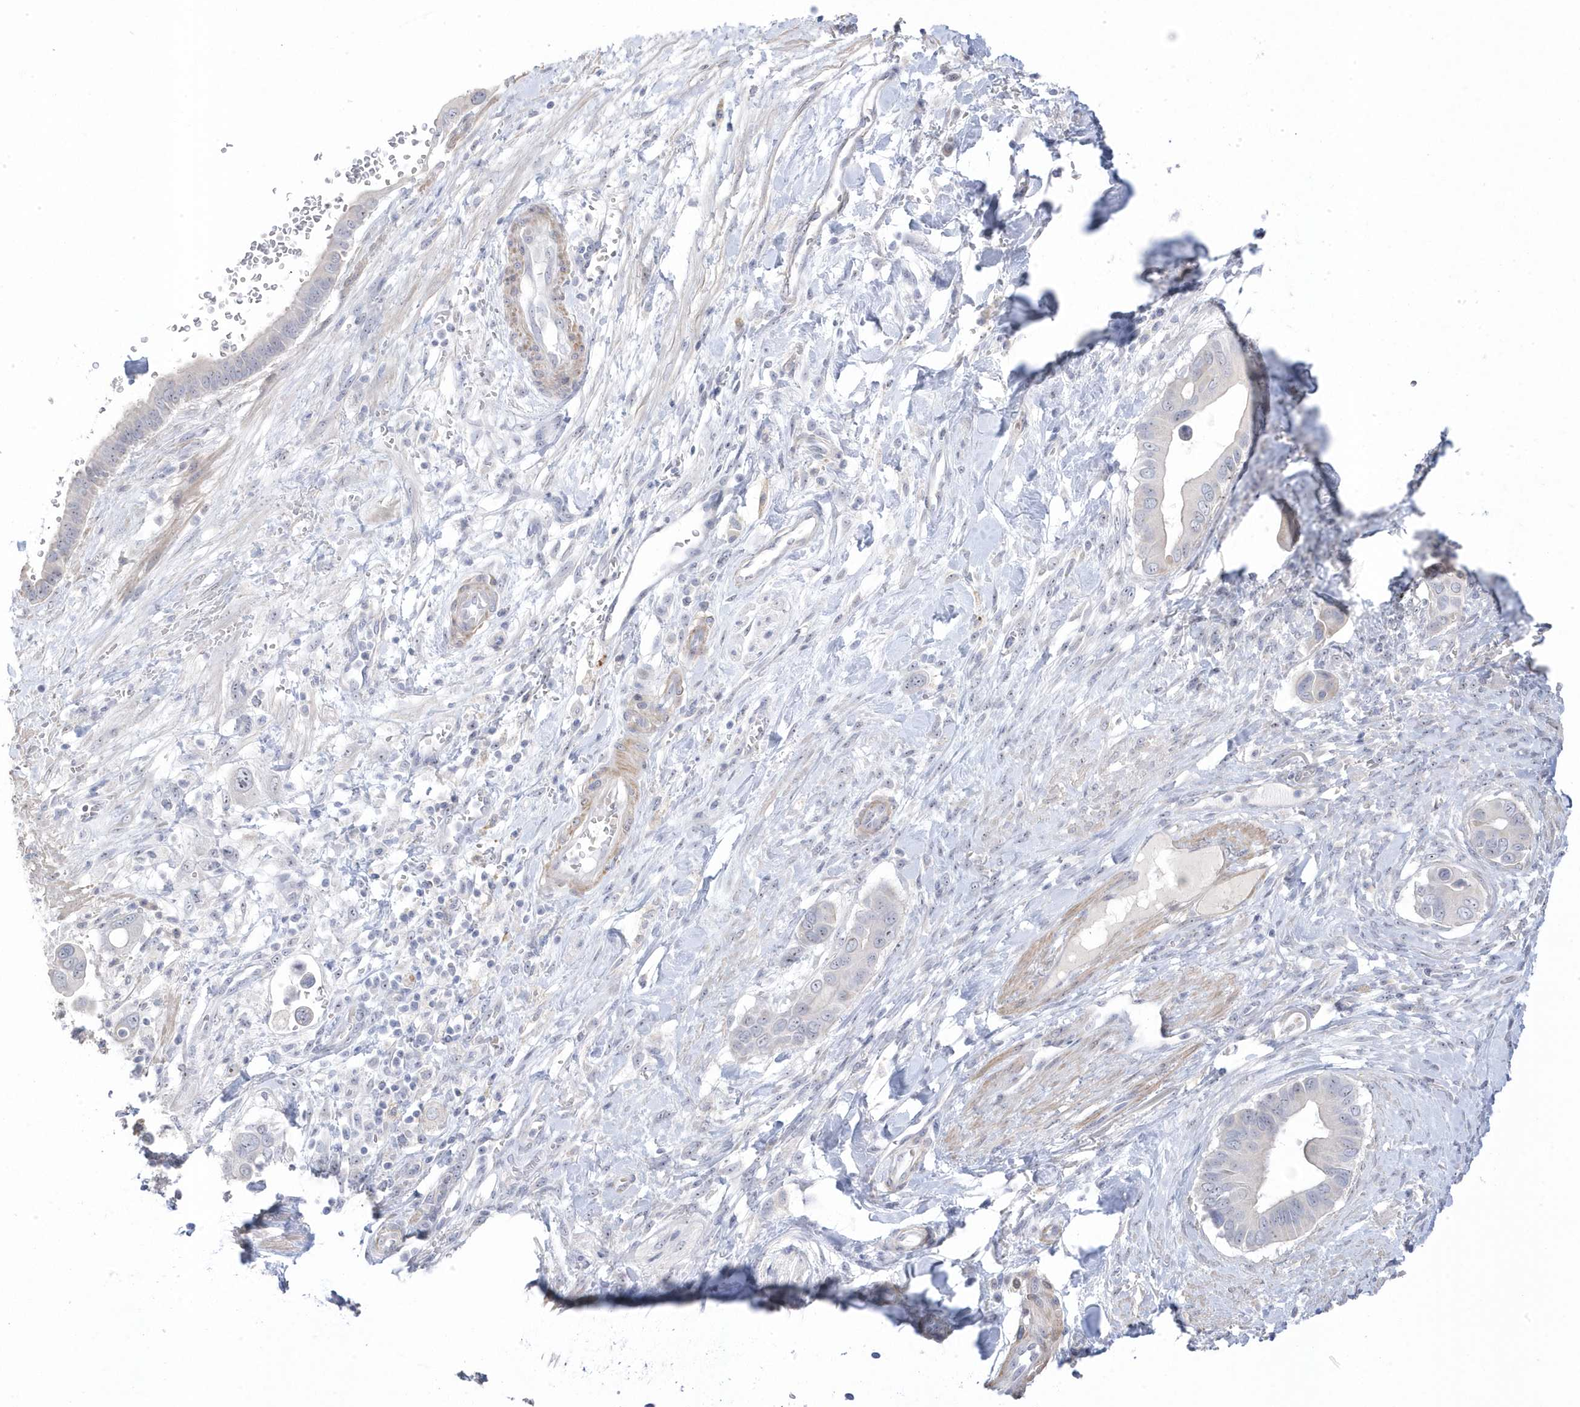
{"staining": {"intensity": "negative", "quantity": "none", "location": "none"}, "tissue": "pancreatic cancer", "cell_type": "Tumor cells", "image_type": "cancer", "snomed": [{"axis": "morphology", "description": "Adenocarcinoma, NOS"}, {"axis": "topography", "description": "Pancreas"}], "caption": "This is a photomicrograph of immunohistochemistry staining of pancreatic adenocarcinoma, which shows no staining in tumor cells. (Stains: DAB IHC with hematoxylin counter stain, Microscopy: brightfield microscopy at high magnification).", "gene": "GTPBP6", "patient": {"sex": "male", "age": 68}}